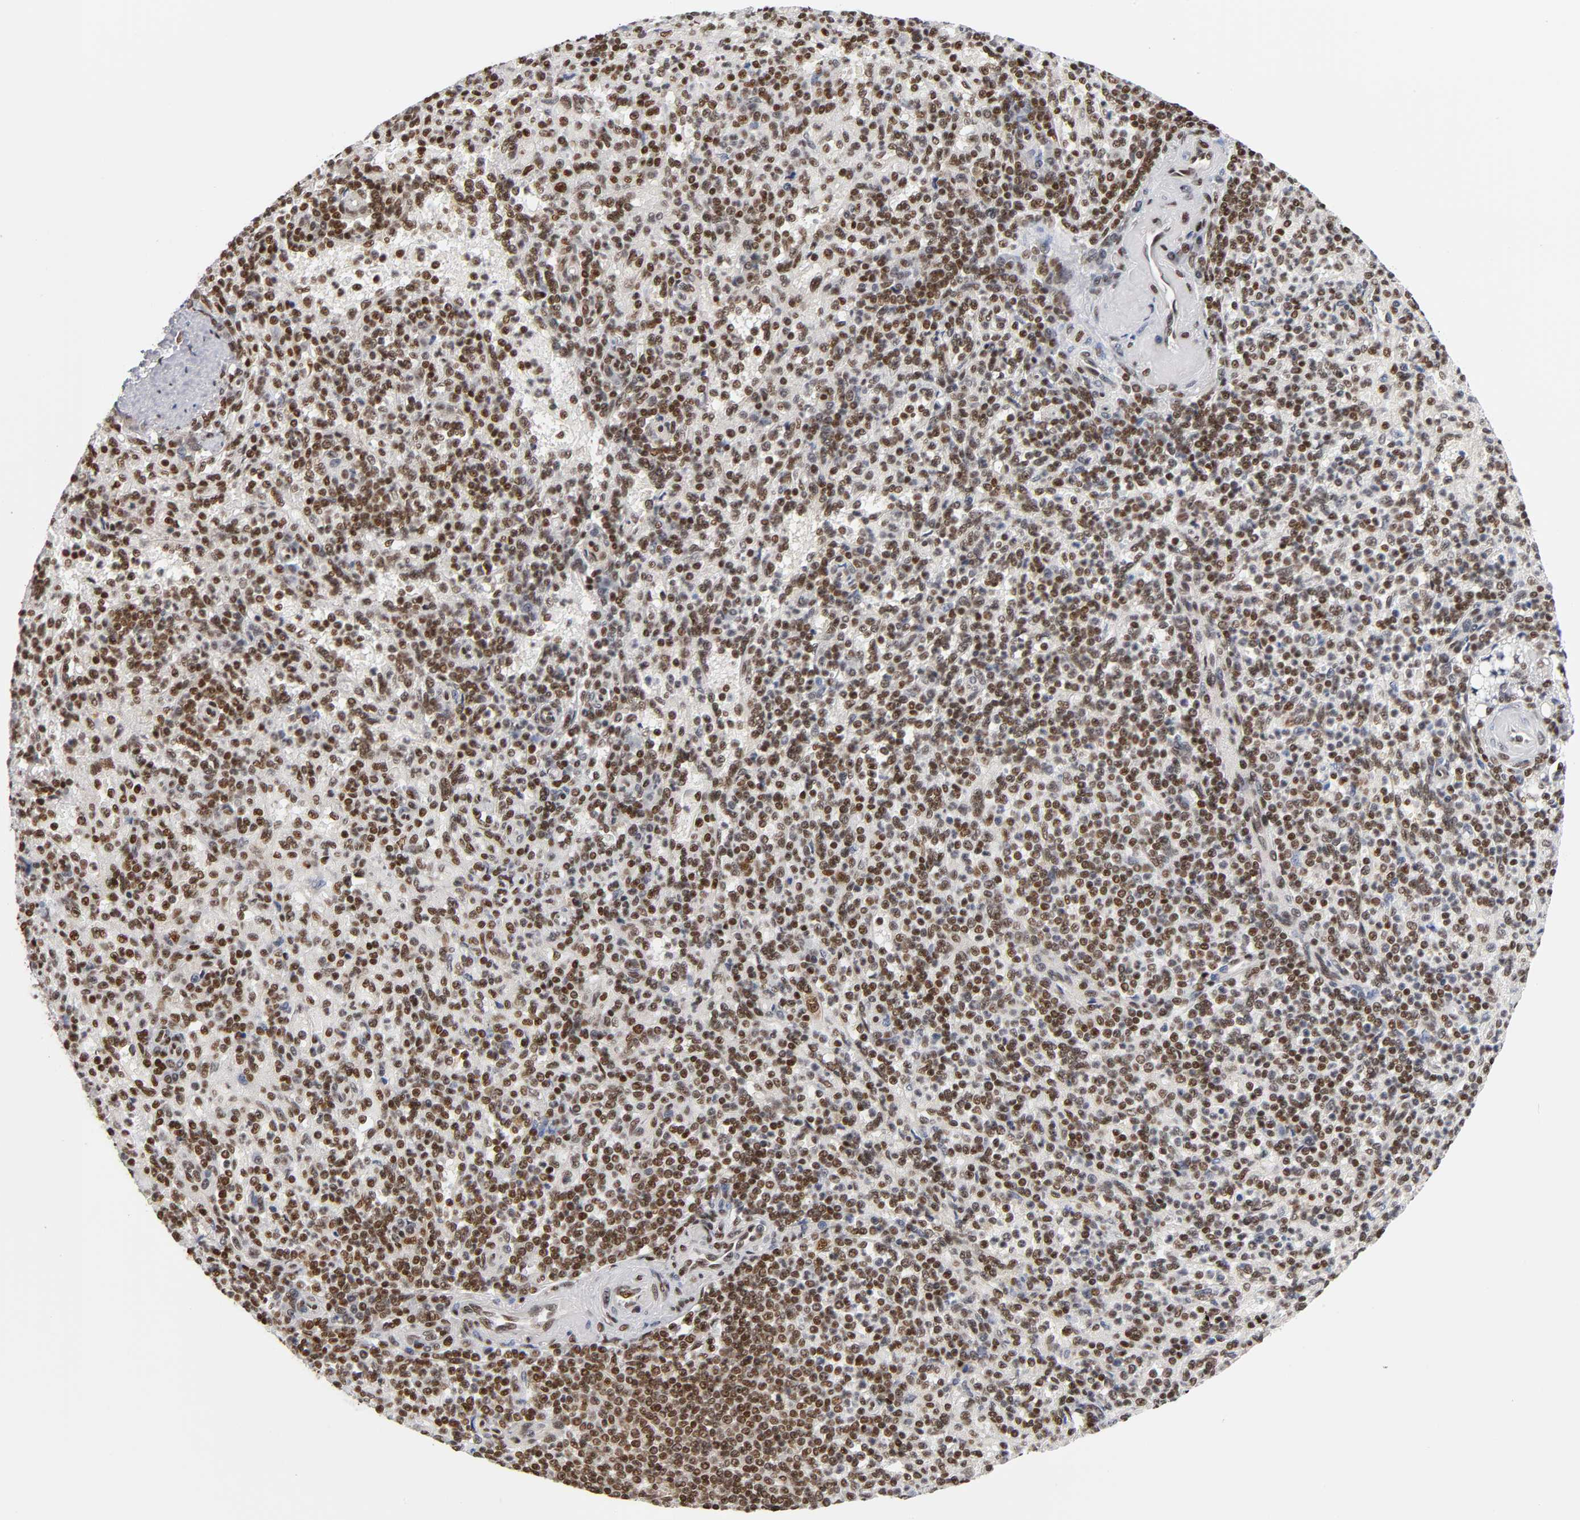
{"staining": {"intensity": "strong", "quantity": ">75%", "location": "nuclear"}, "tissue": "spleen", "cell_type": "Cells in red pulp", "image_type": "normal", "snomed": [{"axis": "morphology", "description": "Normal tissue, NOS"}, {"axis": "topography", "description": "Spleen"}], "caption": "Protein staining displays strong nuclear expression in approximately >75% of cells in red pulp in unremarkable spleen.", "gene": "ILKAP", "patient": {"sex": "female", "age": 74}}